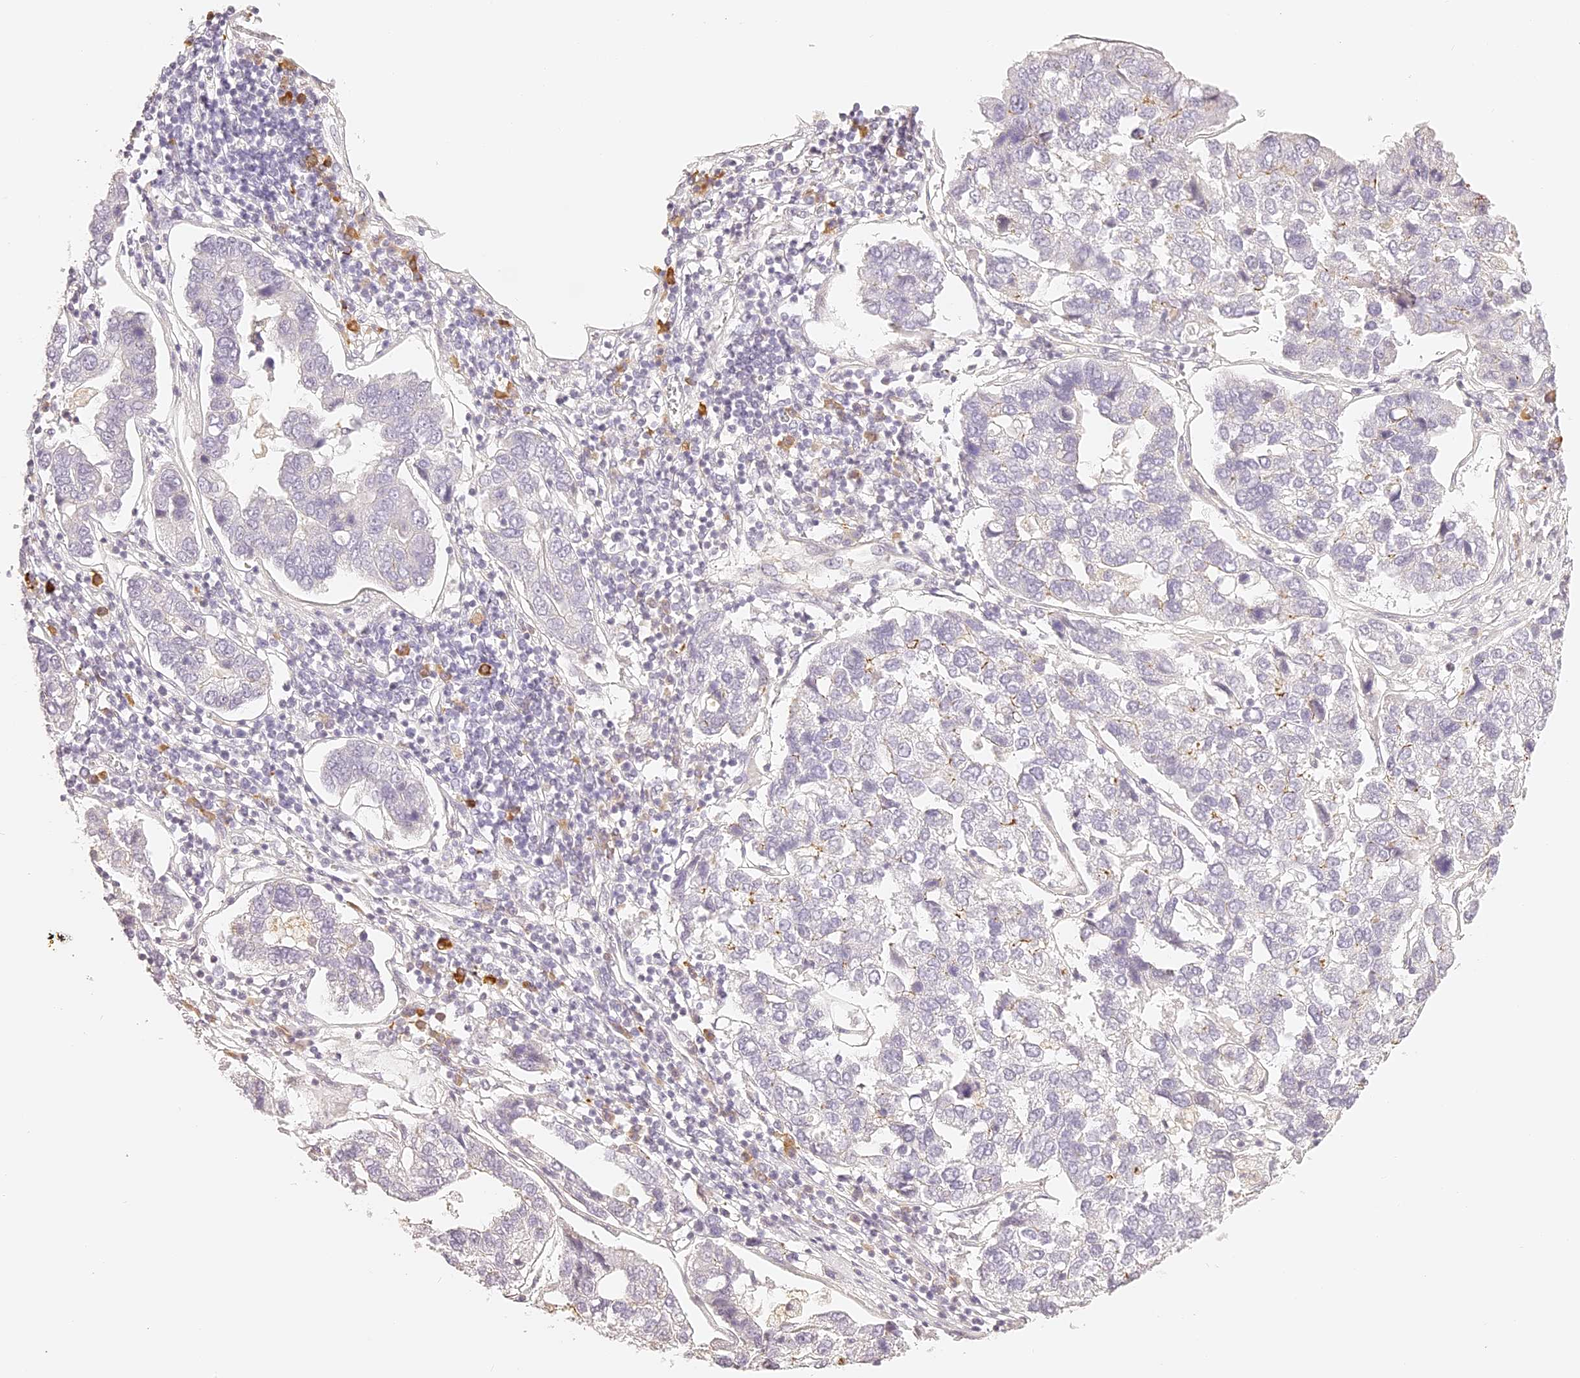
{"staining": {"intensity": "negative", "quantity": "none", "location": "none"}, "tissue": "pancreatic cancer", "cell_type": "Tumor cells", "image_type": "cancer", "snomed": [{"axis": "morphology", "description": "Adenocarcinoma, NOS"}, {"axis": "topography", "description": "Pancreas"}], "caption": "Tumor cells show no significant protein staining in pancreatic cancer. Brightfield microscopy of immunohistochemistry (IHC) stained with DAB (brown) and hematoxylin (blue), captured at high magnification.", "gene": "TRIM45", "patient": {"sex": "female", "age": 61}}